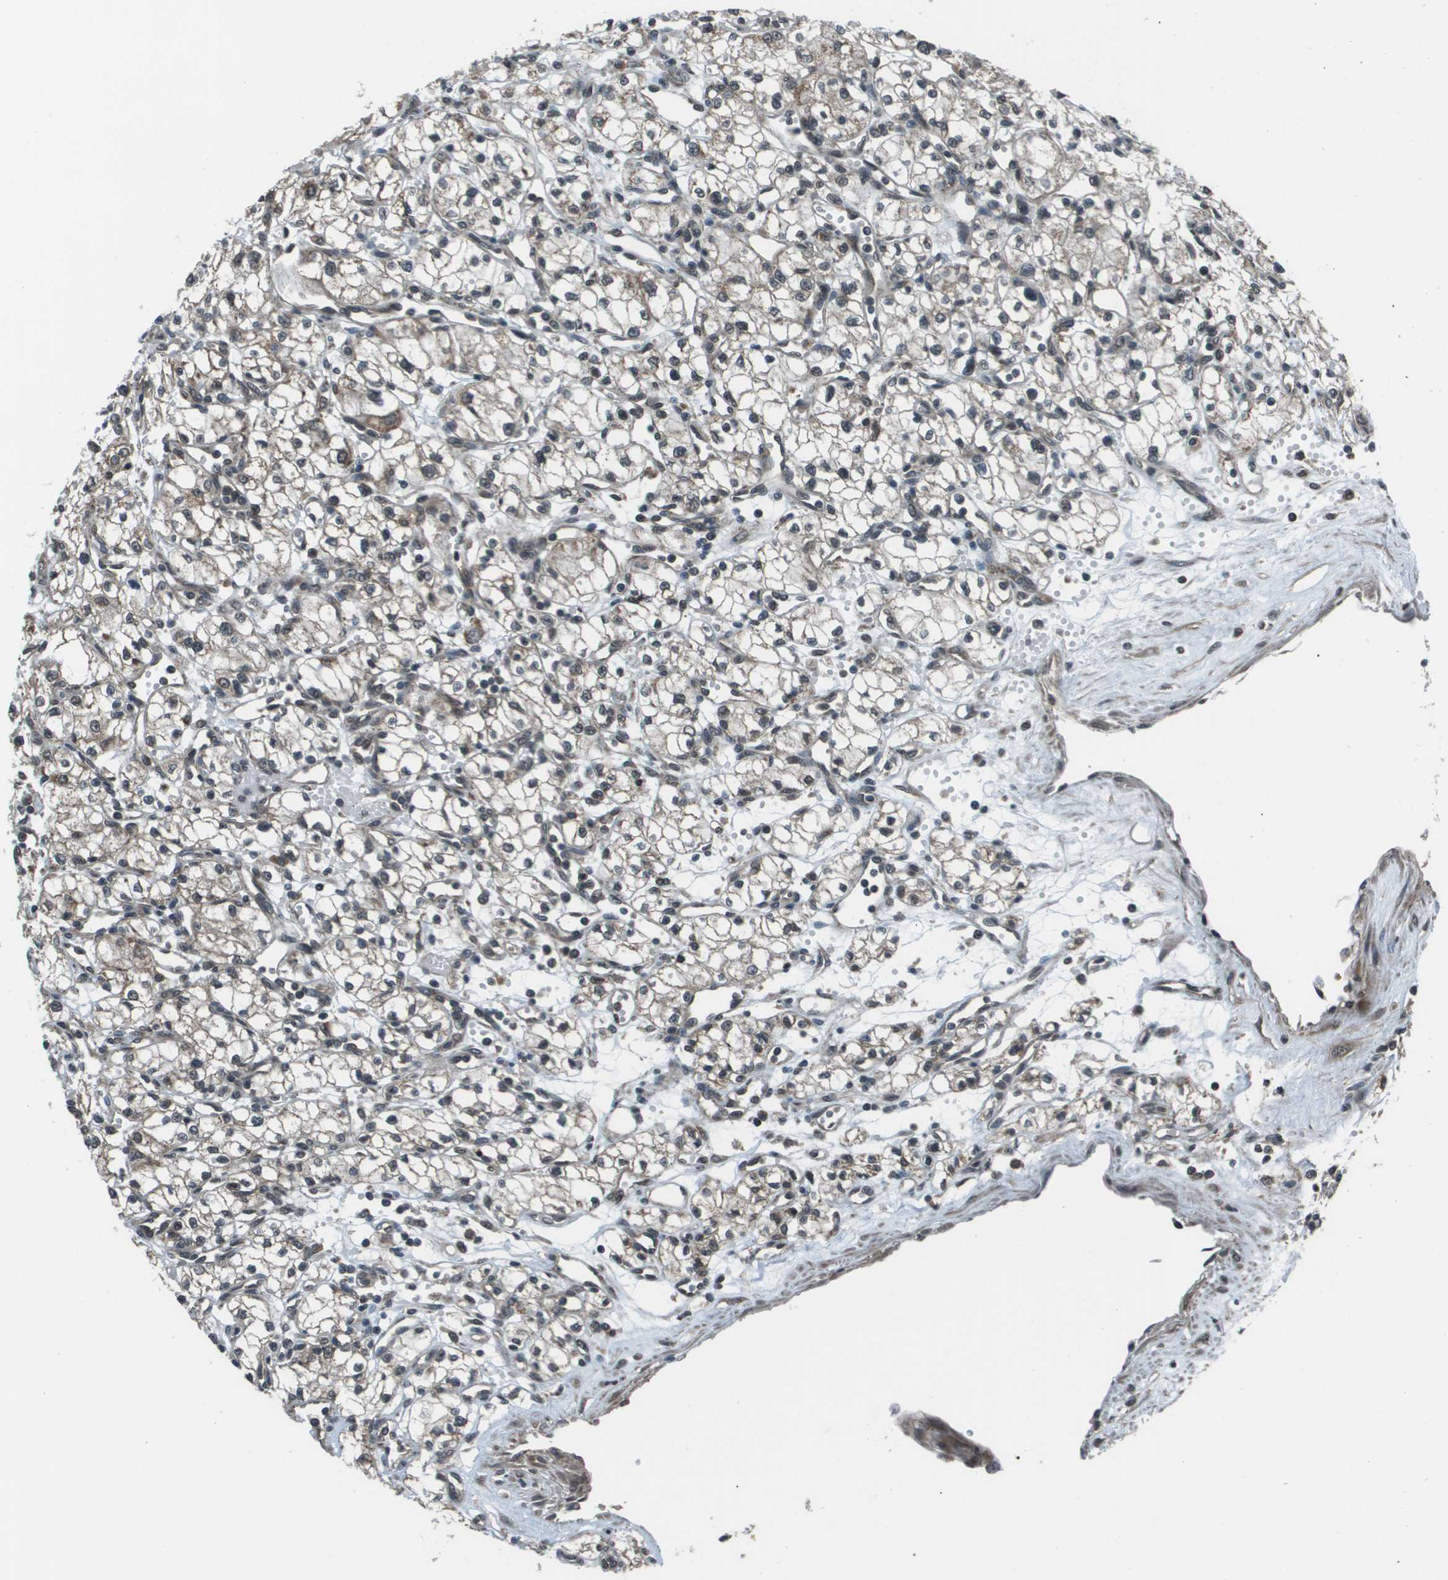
{"staining": {"intensity": "weak", "quantity": ">75%", "location": "cytoplasmic/membranous,nuclear"}, "tissue": "renal cancer", "cell_type": "Tumor cells", "image_type": "cancer", "snomed": [{"axis": "morphology", "description": "Normal tissue, NOS"}, {"axis": "morphology", "description": "Adenocarcinoma, NOS"}, {"axis": "topography", "description": "Kidney"}], "caption": "Protein expression analysis of human renal cancer reveals weak cytoplasmic/membranous and nuclear staining in approximately >75% of tumor cells.", "gene": "PPFIA1", "patient": {"sex": "male", "age": 59}}